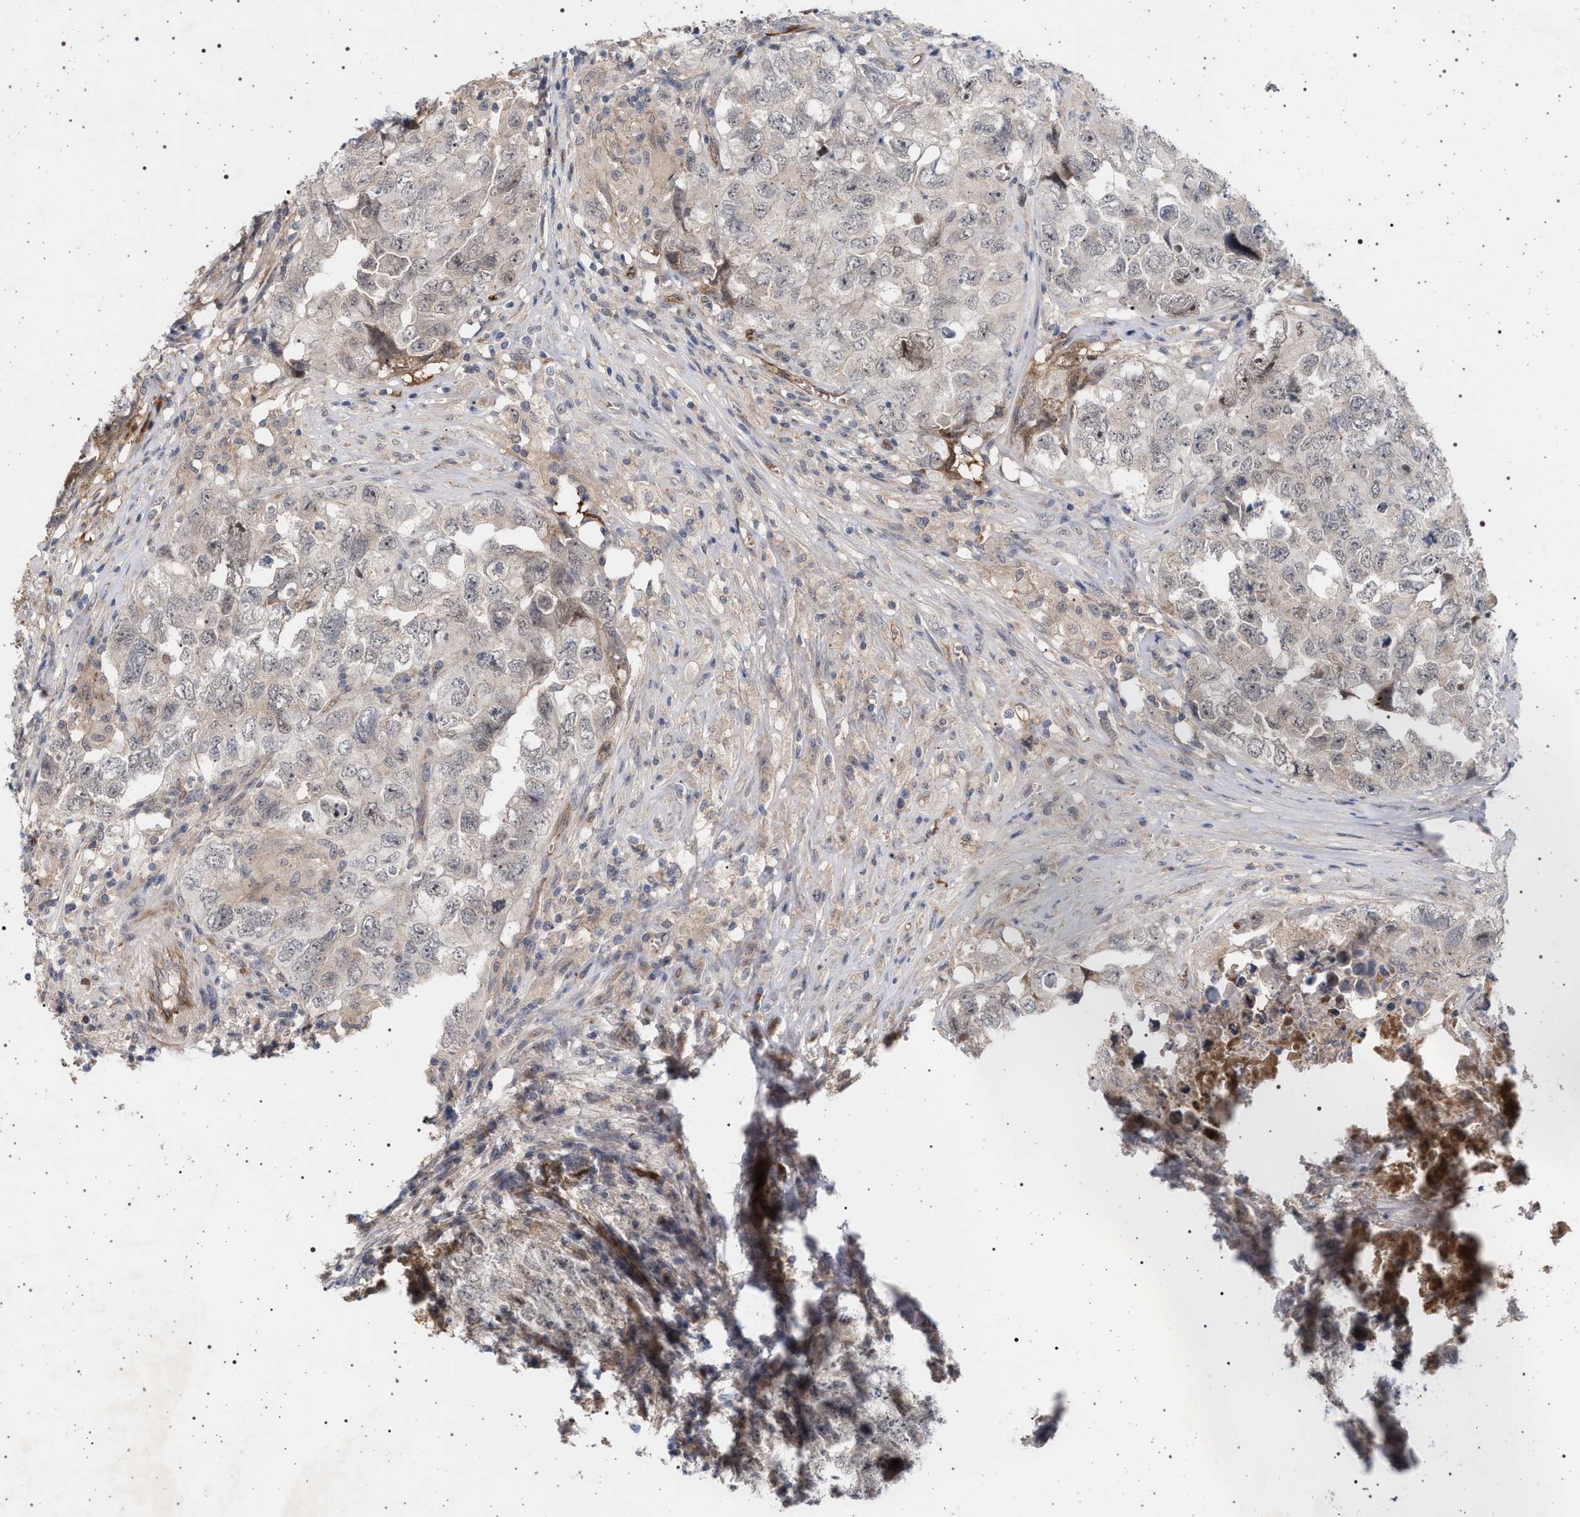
{"staining": {"intensity": "negative", "quantity": "none", "location": "none"}, "tissue": "testis cancer", "cell_type": "Tumor cells", "image_type": "cancer", "snomed": [{"axis": "morphology", "description": "Seminoma, NOS"}, {"axis": "morphology", "description": "Carcinoma, Embryonal, NOS"}, {"axis": "topography", "description": "Testis"}], "caption": "The IHC histopathology image has no significant expression in tumor cells of testis cancer (seminoma) tissue.", "gene": "RBM48", "patient": {"sex": "male", "age": 43}}